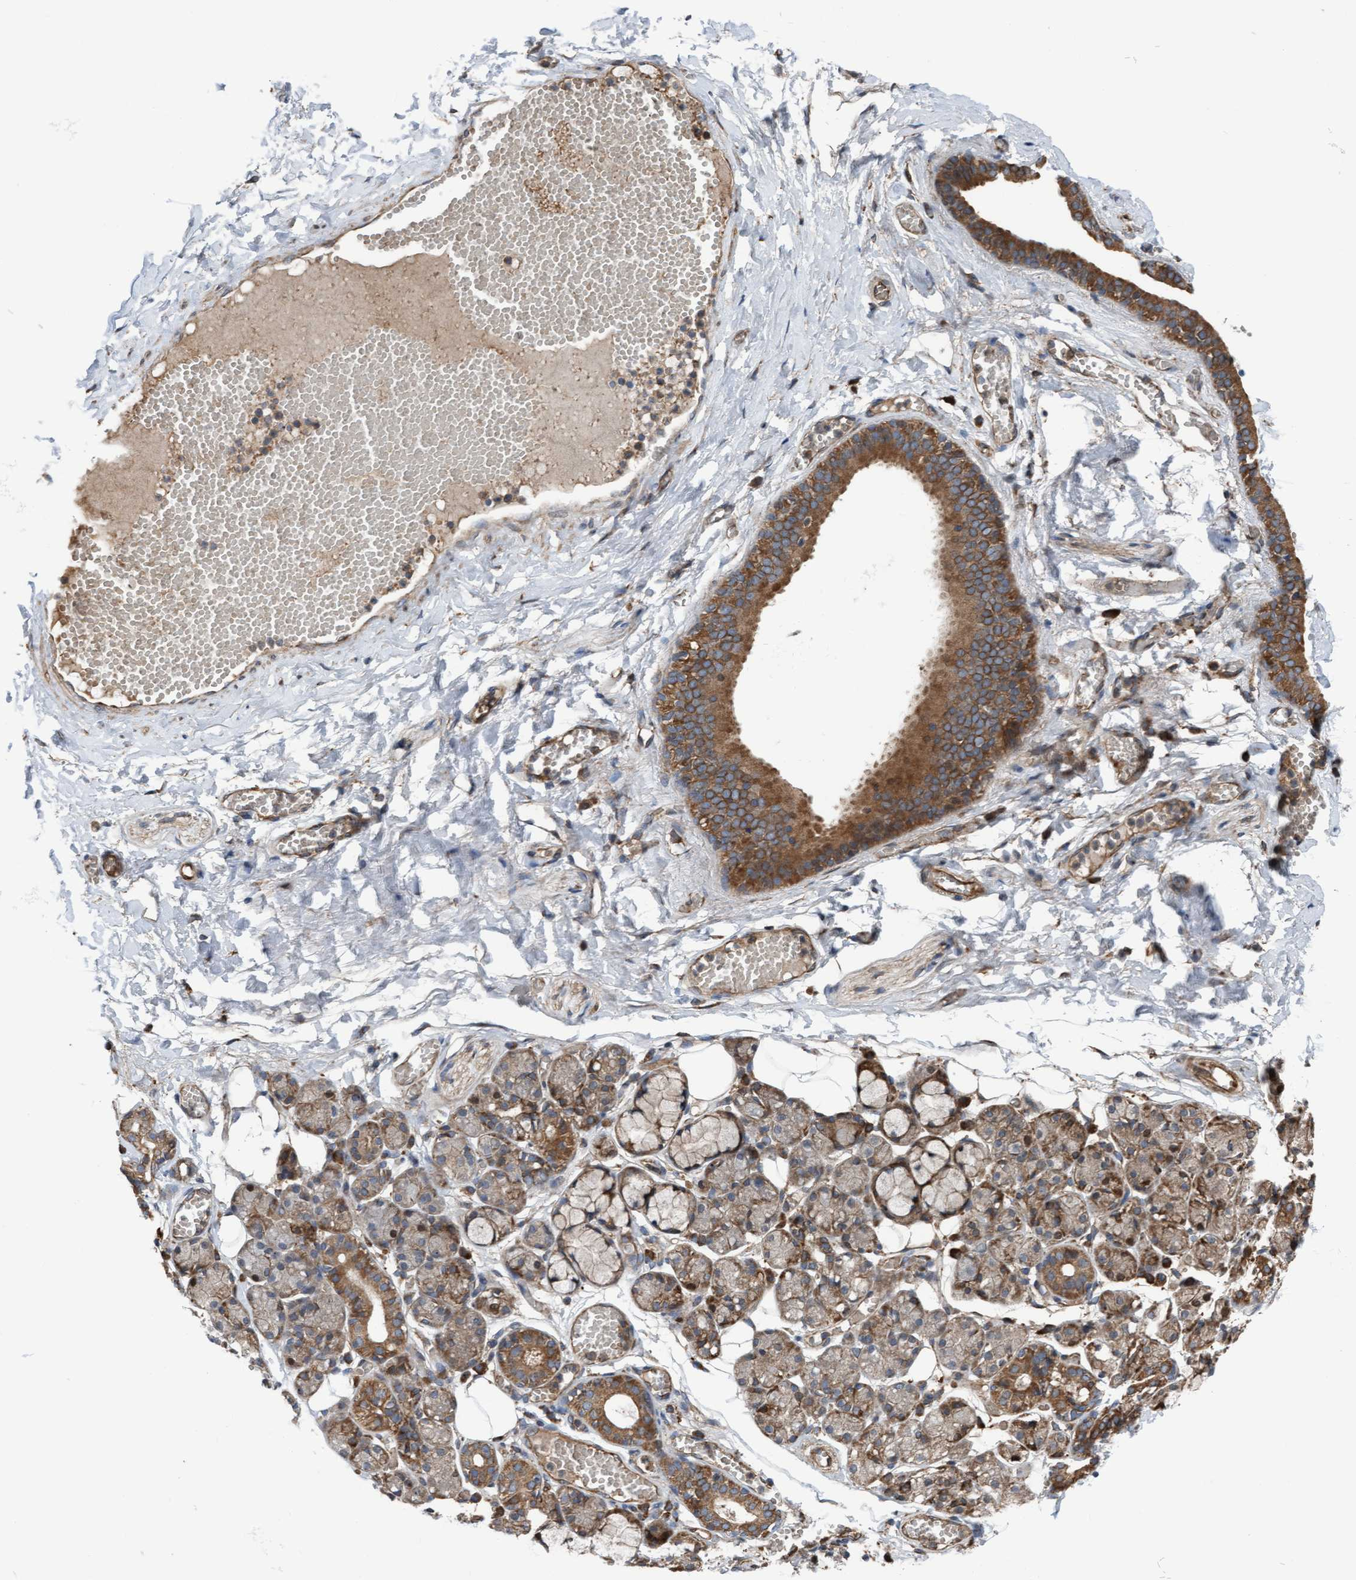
{"staining": {"intensity": "strong", "quantity": "<25%", "location": "cytoplasmic/membranous"}, "tissue": "salivary gland", "cell_type": "Glandular cells", "image_type": "normal", "snomed": [{"axis": "morphology", "description": "Normal tissue, NOS"}, {"axis": "topography", "description": "Salivary gland"}], "caption": "IHC staining of unremarkable salivary gland, which shows medium levels of strong cytoplasmic/membranous positivity in approximately <25% of glandular cells indicating strong cytoplasmic/membranous protein staining. The staining was performed using DAB (3,3'-diaminobenzidine) (brown) for protein detection and nuclei were counterstained in hematoxylin (blue).", "gene": "RAP1GAP2", "patient": {"sex": "male", "age": 63}}